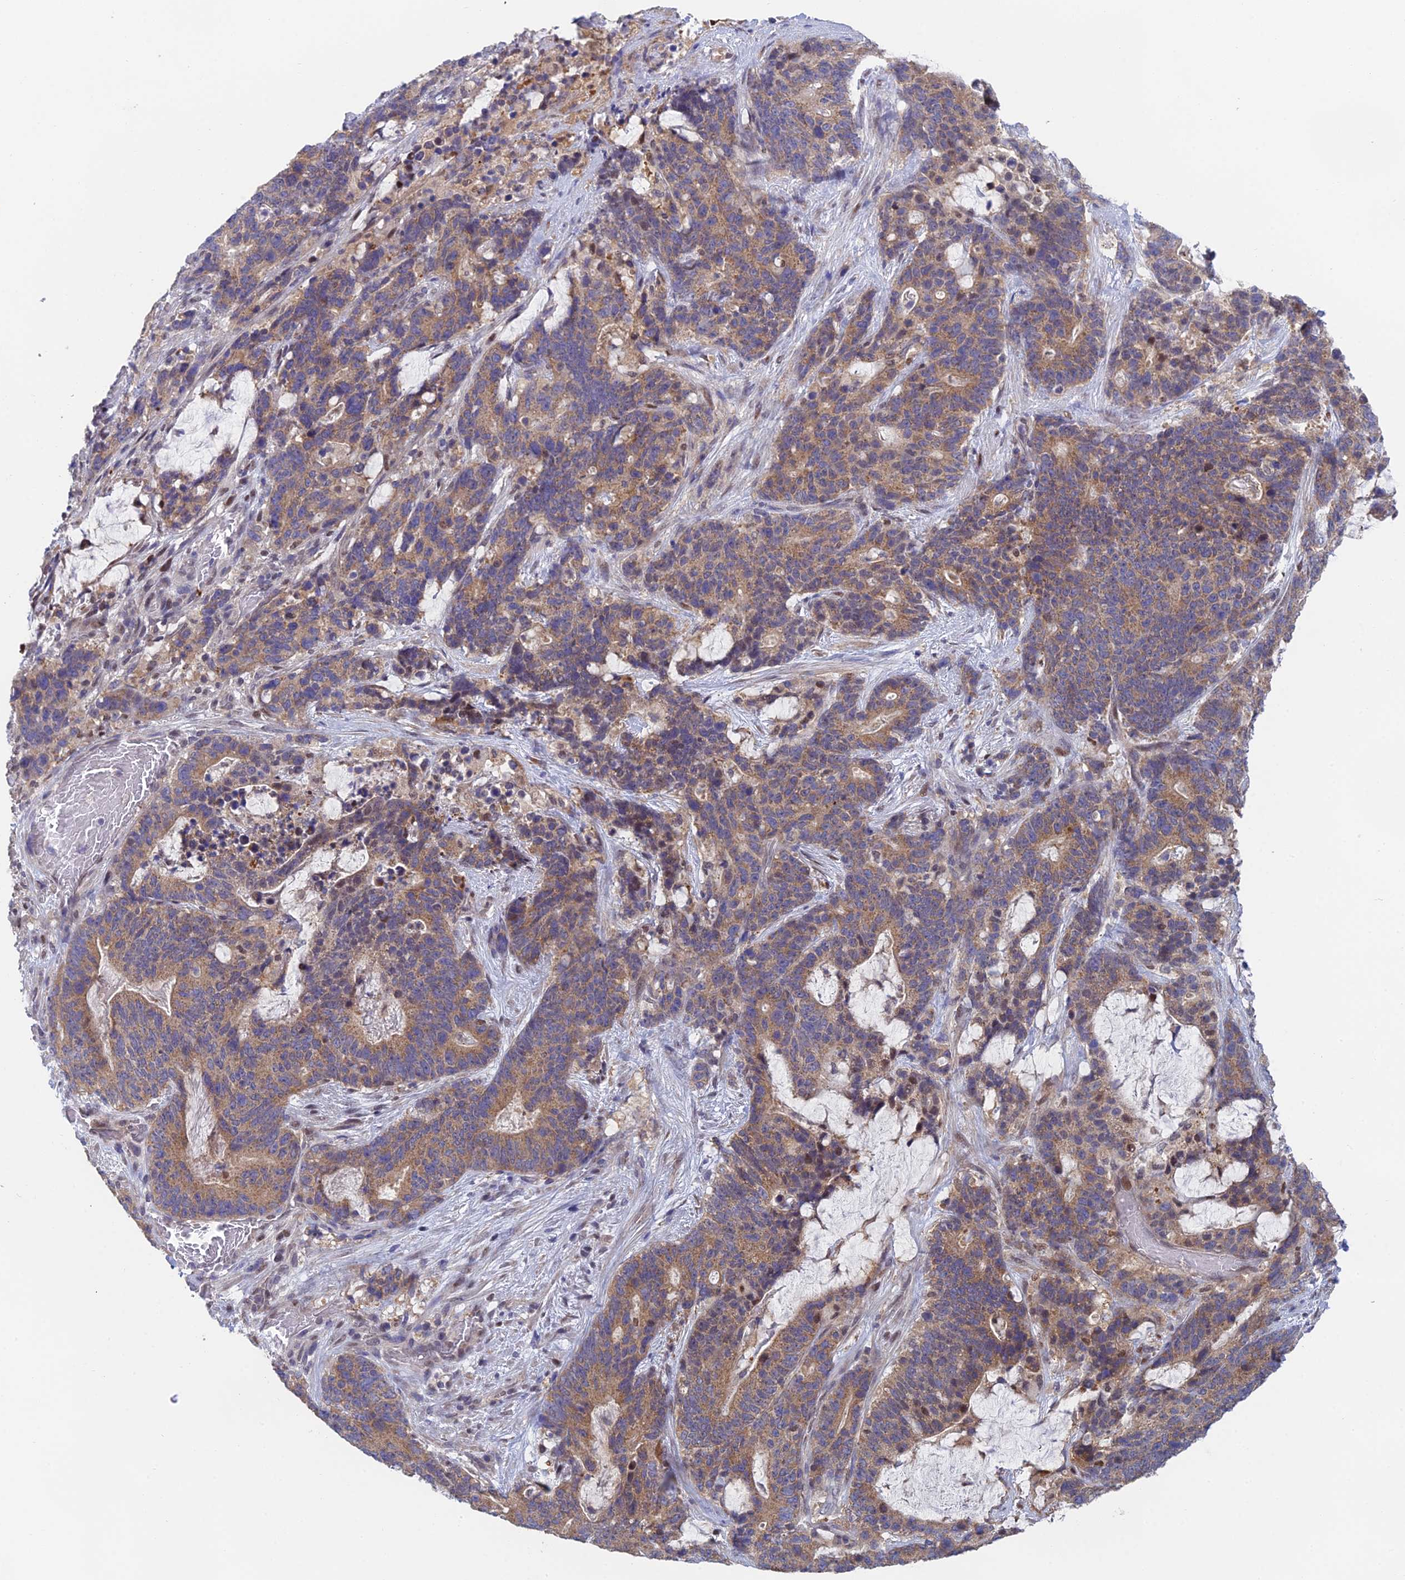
{"staining": {"intensity": "moderate", "quantity": ">75%", "location": "cytoplasmic/membranous"}, "tissue": "stomach cancer", "cell_type": "Tumor cells", "image_type": "cancer", "snomed": [{"axis": "morphology", "description": "Normal tissue, NOS"}, {"axis": "morphology", "description": "Adenocarcinoma, NOS"}, {"axis": "topography", "description": "Stomach"}], "caption": "Stomach adenocarcinoma stained with immunohistochemistry demonstrates moderate cytoplasmic/membranous expression in about >75% of tumor cells.", "gene": "MRPL17", "patient": {"sex": "female", "age": 64}}